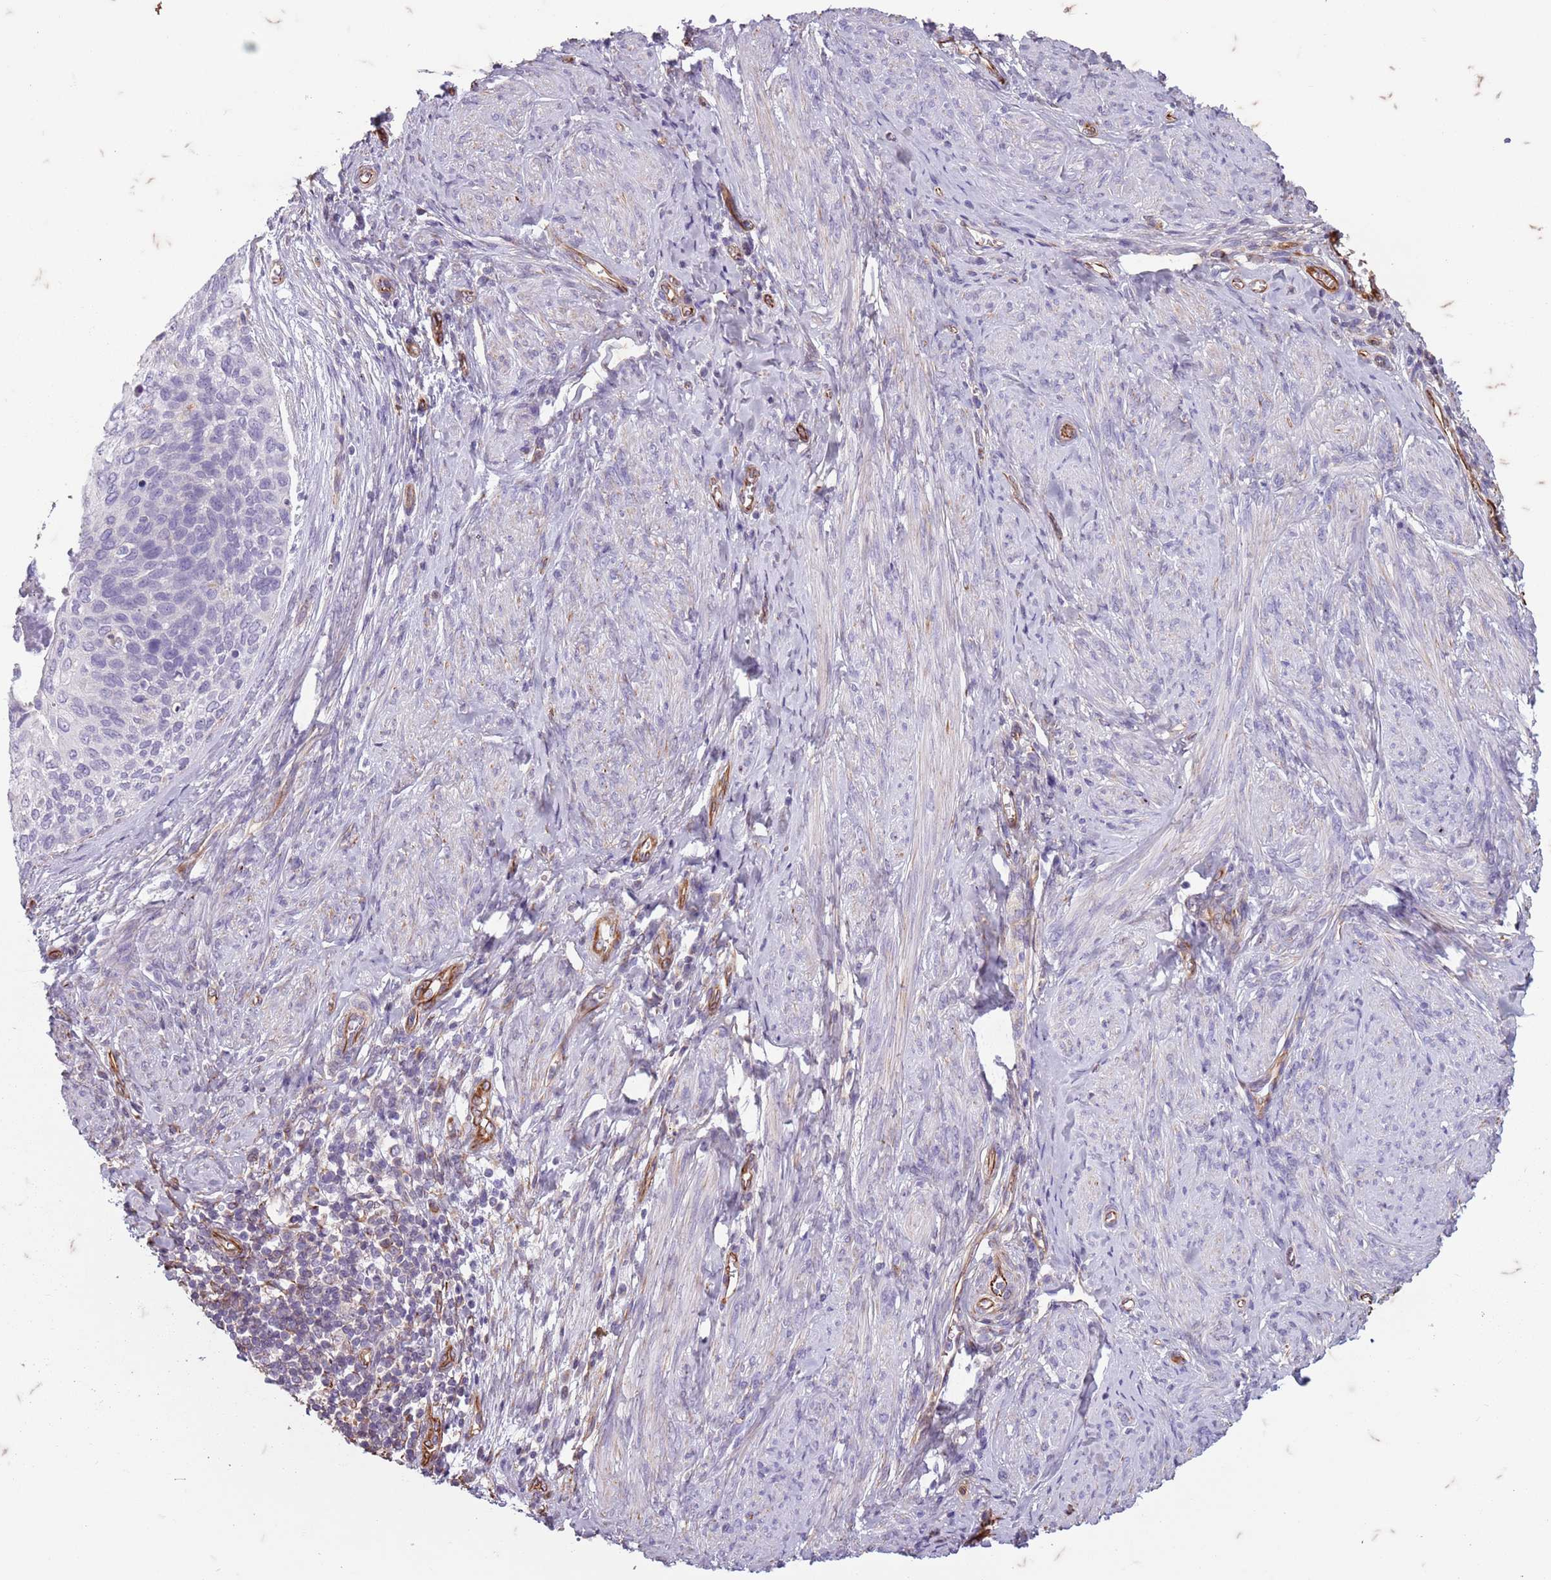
{"staining": {"intensity": "negative", "quantity": "none", "location": "none"}, "tissue": "cervical cancer", "cell_type": "Tumor cells", "image_type": "cancer", "snomed": [{"axis": "morphology", "description": "Squamous cell carcinoma, NOS"}, {"axis": "topography", "description": "Cervix"}], "caption": "Immunohistochemical staining of human cervical cancer (squamous cell carcinoma) reveals no significant staining in tumor cells. The staining is performed using DAB brown chromogen with nuclei counter-stained in using hematoxylin.", "gene": "TAS2R38", "patient": {"sex": "female", "age": 80}}